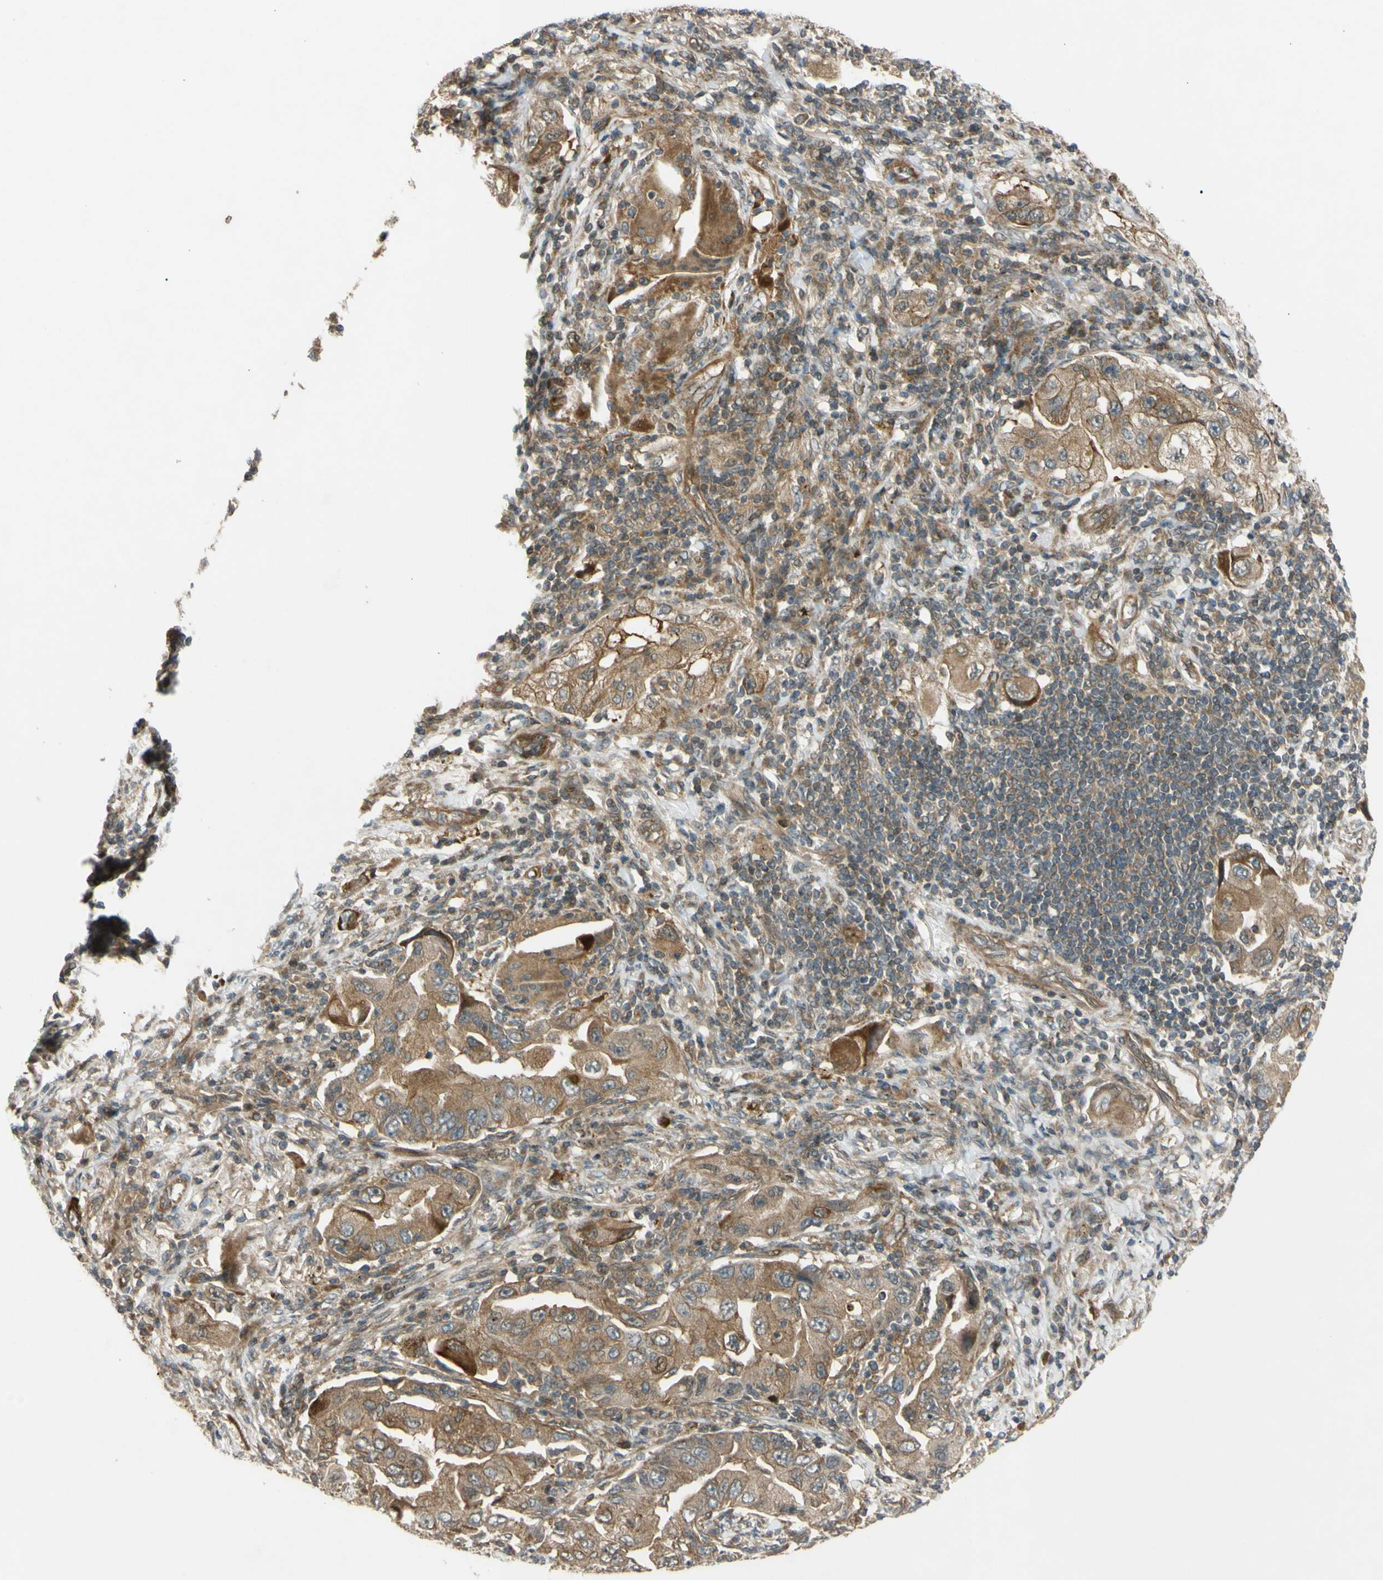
{"staining": {"intensity": "moderate", "quantity": ">75%", "location": "cytoplasmic/membranous,nuclear"}, "tissue": "lung cancer", "cell_type": "Tumor cells", "image_type": "cancer", "snomed": [{"axis": "morphology", "description": "Adenocarcinoma, NOS"}, {"axis": "topography", "description": "Lung"}], "caption": "IHC (DAB (3,3'-diaminobenzidine)) staining of adenocarcinoma (lung) exhibits moderate cytoplasmic/membranous and nuclear protein staining in about >75% of tumor cells. (brown staining indicates protein expression, while blue staining denotes nuclei).", "gene": "FLII", "patient": {"sex": "female", "age": 65}}